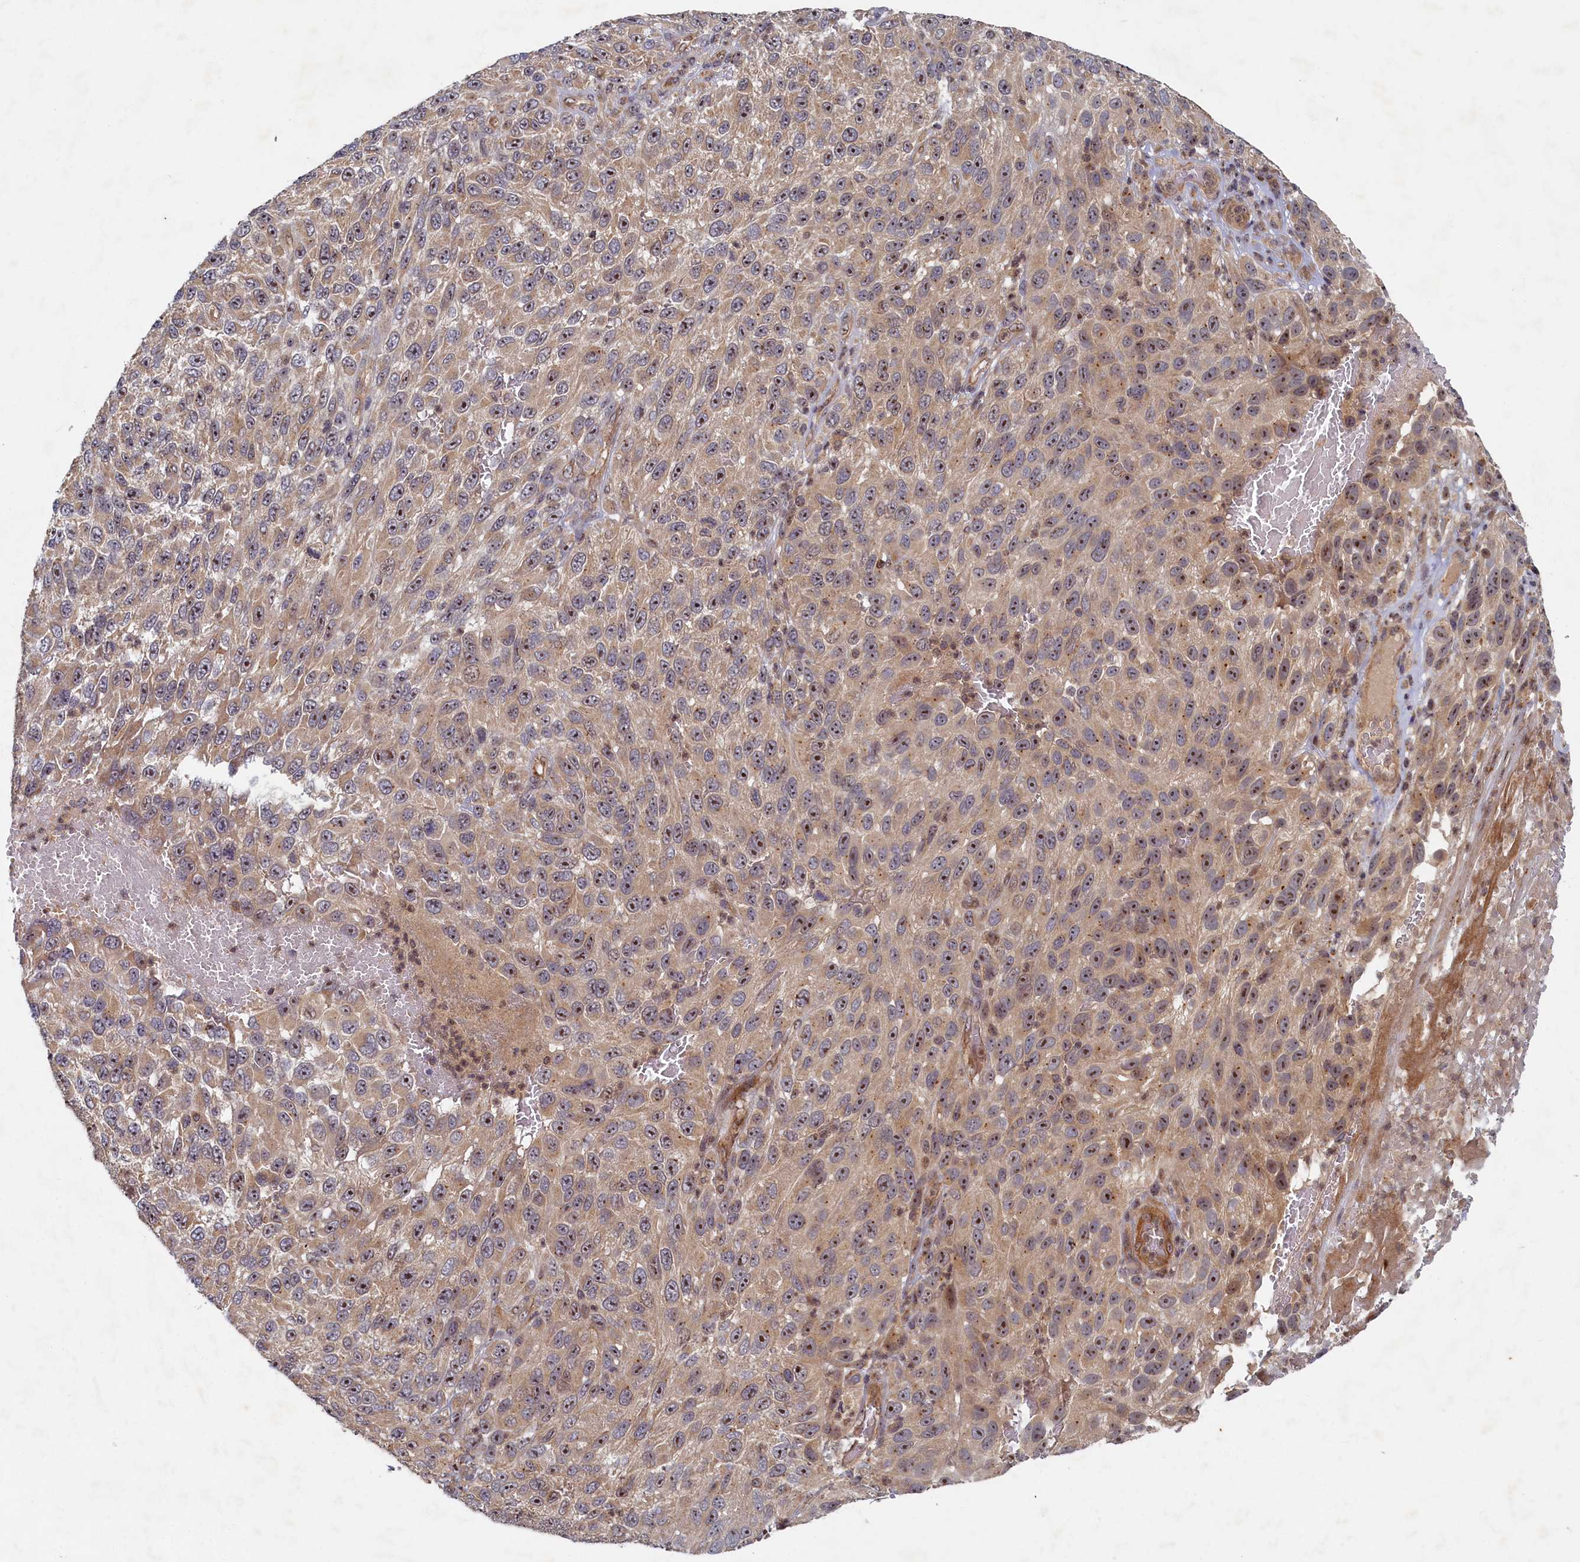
{"staining": {"intensity": "weak", "quantity": ">75%", "location": "cytoplasmic/membranous,nuclear"}, "tissue": "melanoma", "cell_type": "Tumor cells", "image_type": "cancer", "snomed": [{"axis": "morphology", "description": "Normal tissue, NOS"}, {"axis": "morphology", "description": "Malignant melanoma, NOS"}, {"axis": "topography", "description": "Skin"}], "caption": "Weak cytoplasmic/membranous and nuclear expression for a protein is appreciated in about >75% of tumor cells of melanoma using immunohistochemistry (IHC).", "gene": "CEP20", "patient": {"sex": "female", "age": 96}}